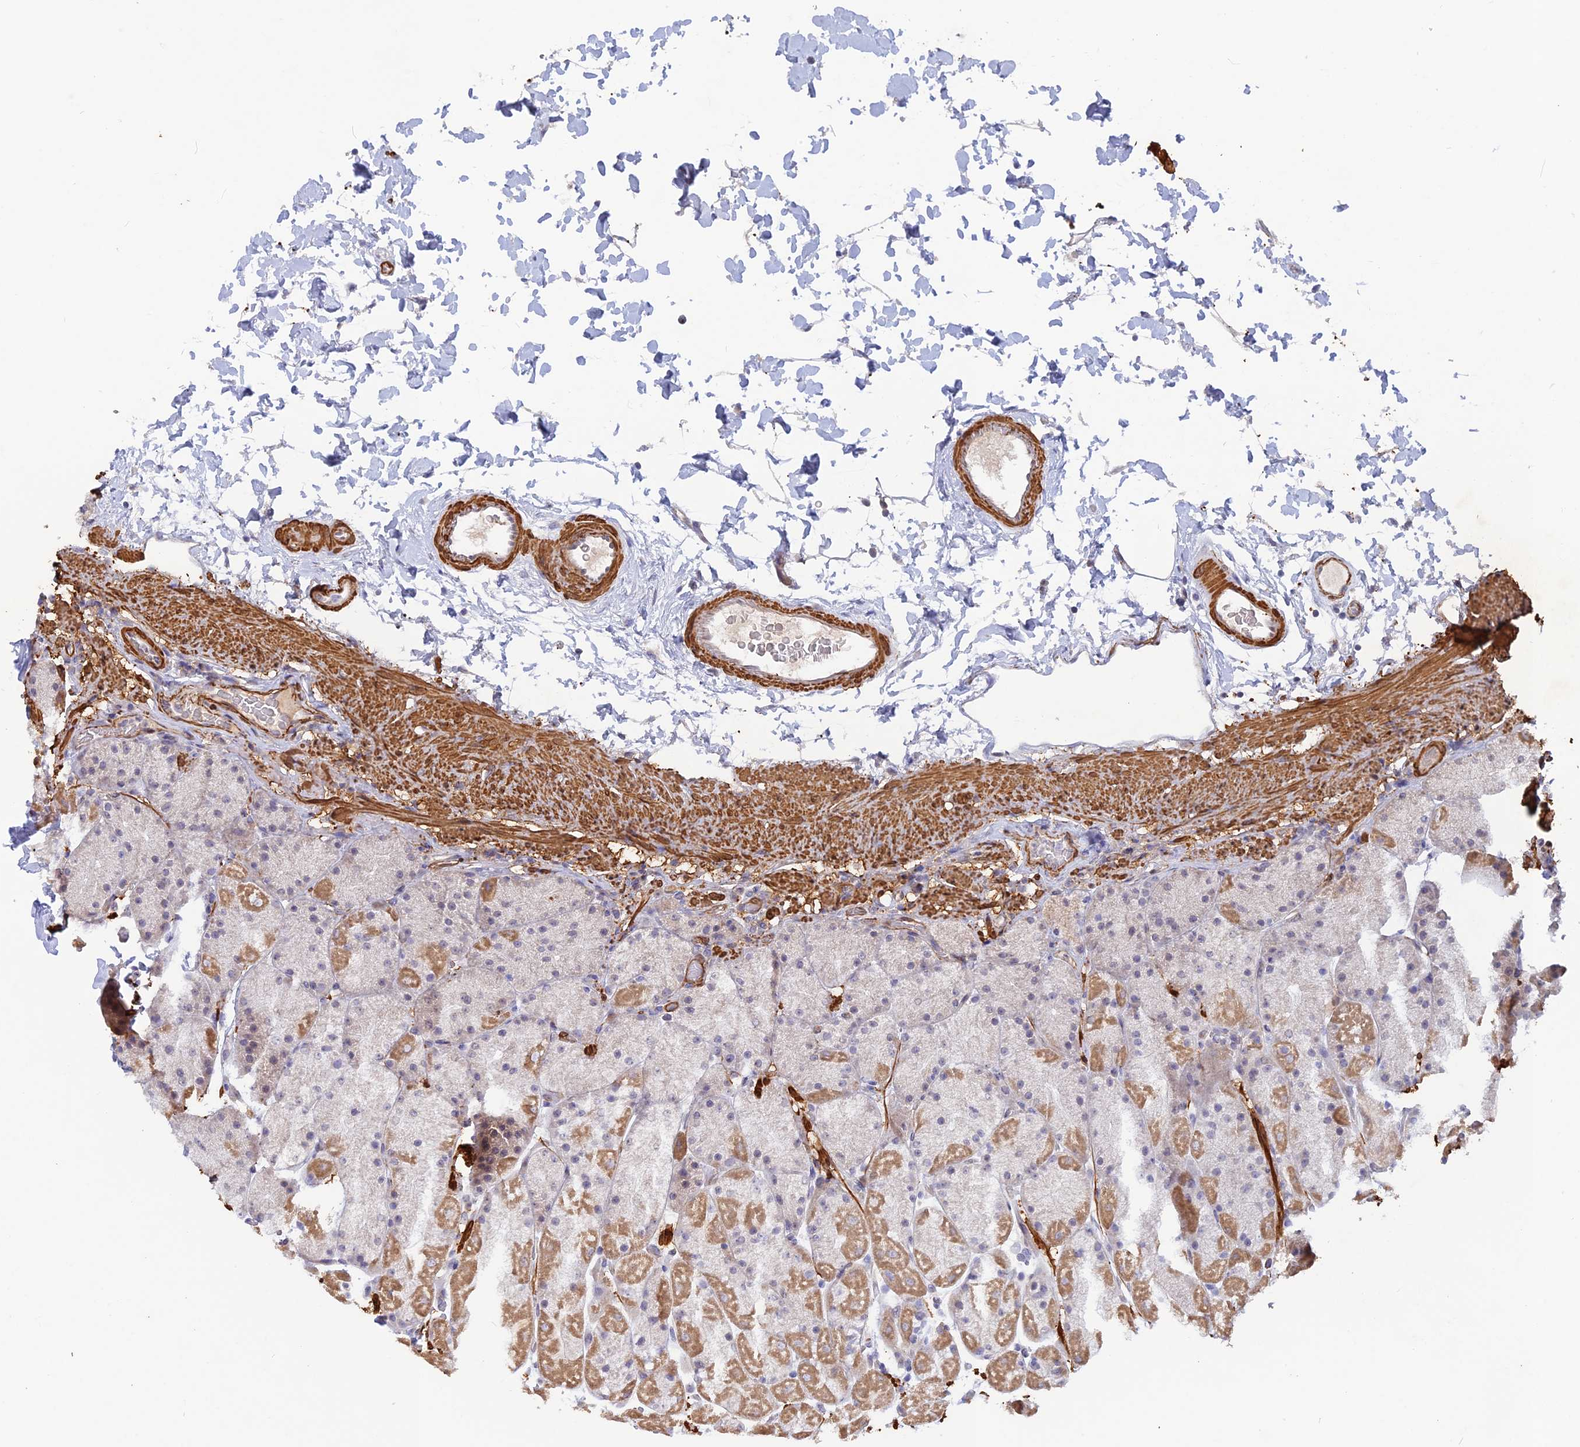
{"staining": {"intensity": "moderate", "quantity": "25%-75%", "location": "cytoplasmic/membranous"}, "tissue": "stomach", "cell_type": "Glandular cells", "image_type": "normal", "snomed": [{"axis": "morphology", "description": "Normal tissue, NOS"}, {"axis": "topography", "description": "Stomach, upper"}, {"axis": "topography", "description": "Stomach, lower"}], "caption": "Stomach stained with DAB immunohistochemistry displays medium levels of moderate cytoplasmic/membranous expression in about 25%-75% of glandular cells. Using DAB (brown) and hematoxylin (blue) stains, captured at high magnification using brightfield microscopy.", "gene": "CCDC154", "patient": {"sex": "male", "age": 67}}